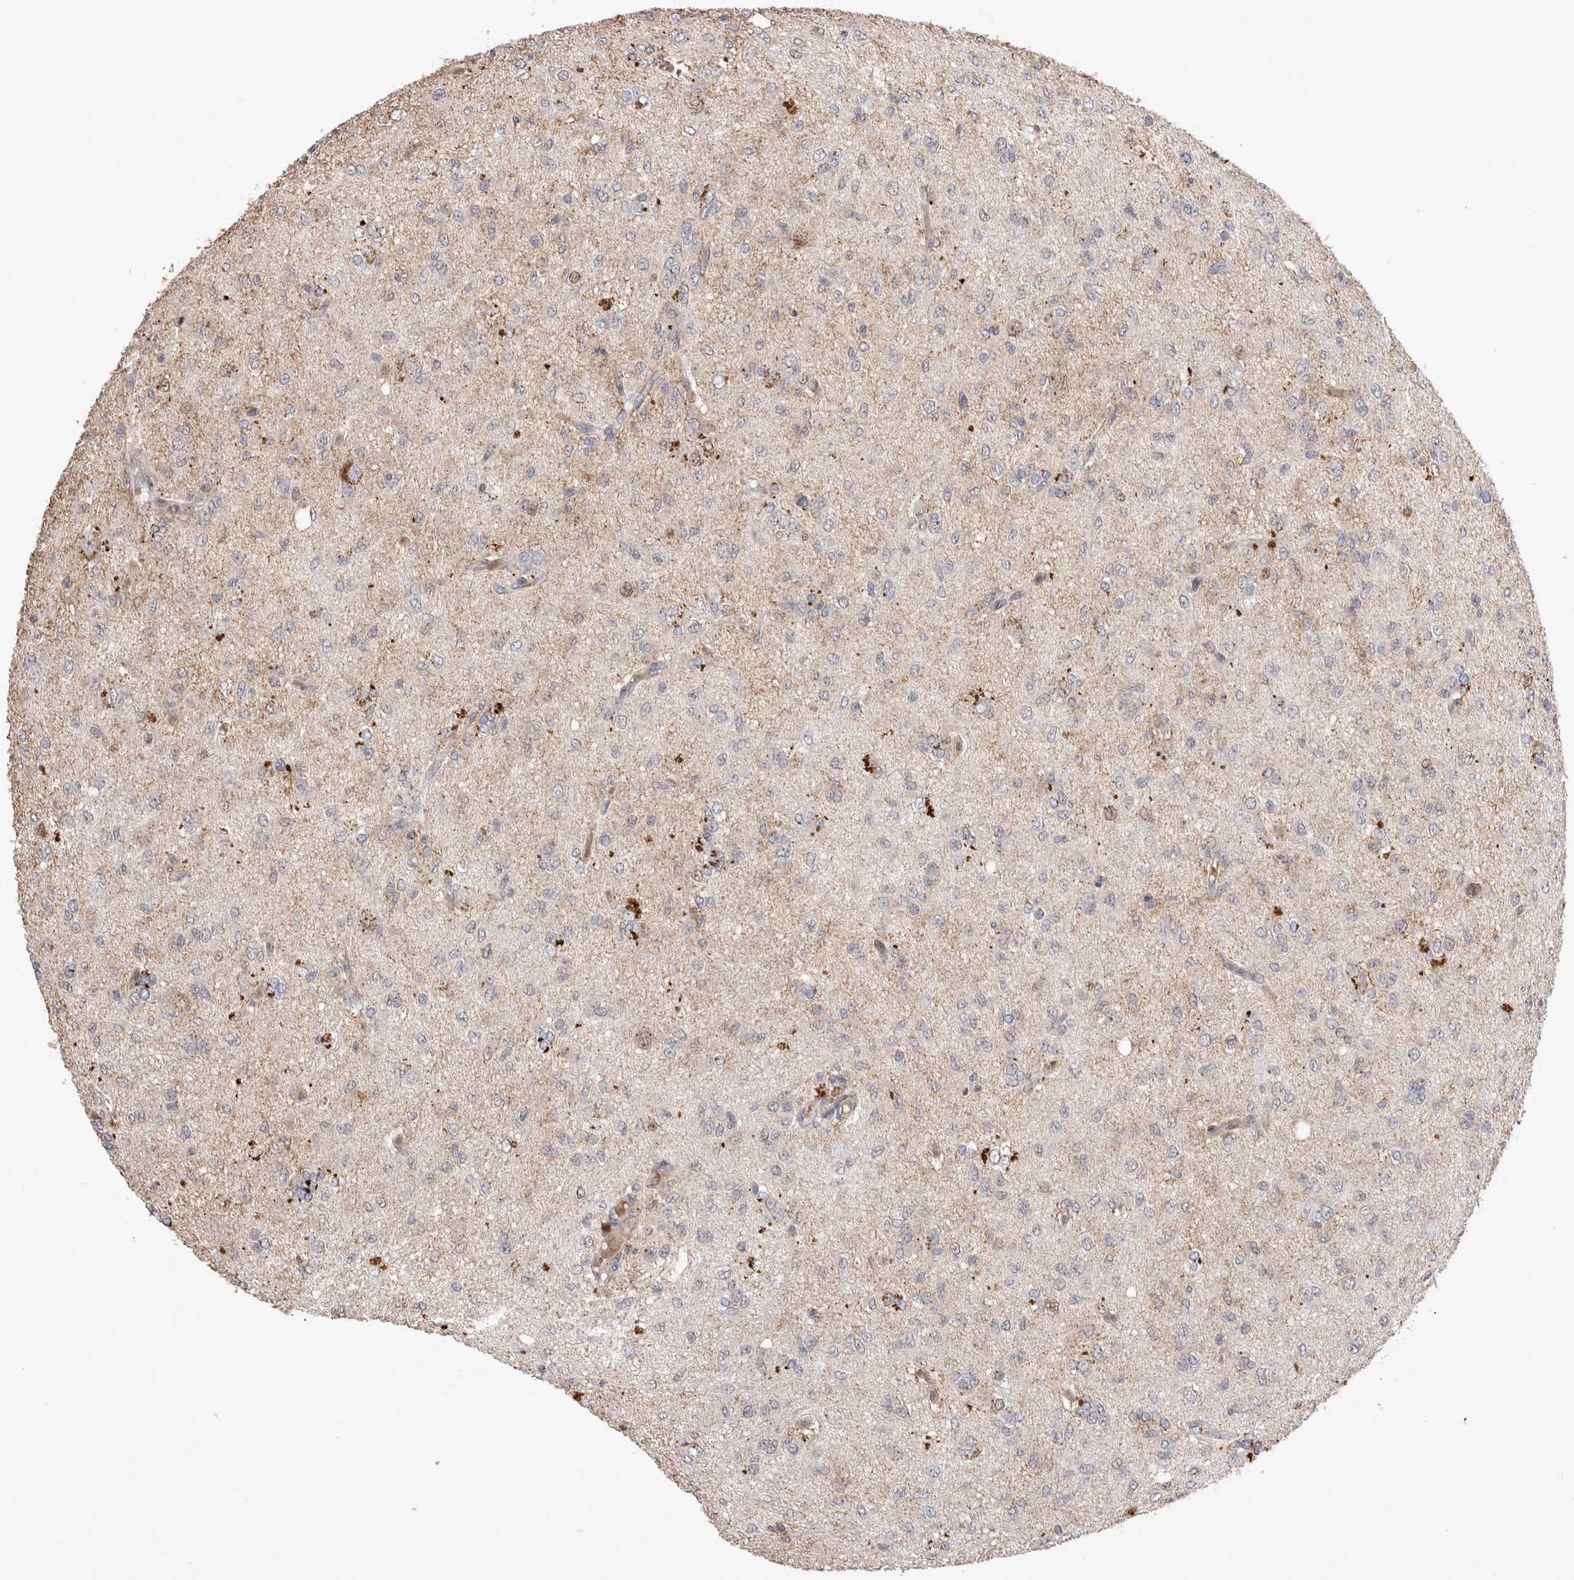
{"staining": {"intensity": "negative", "quantity": "none", "location": "none"}, "tissue": "glioma", "cell_type": "Tumor cells", "image_type": "cancer", "snomed": [{"axis": "morphology", "description": "Glioma, malignant, High grade"}, {"axis": "topography", "description": "Brain"}], "caption": "There is no significant expression in tumor cells of glioma.", "gene": "STK11", "patient": {"sex": "female", "age": 59}}